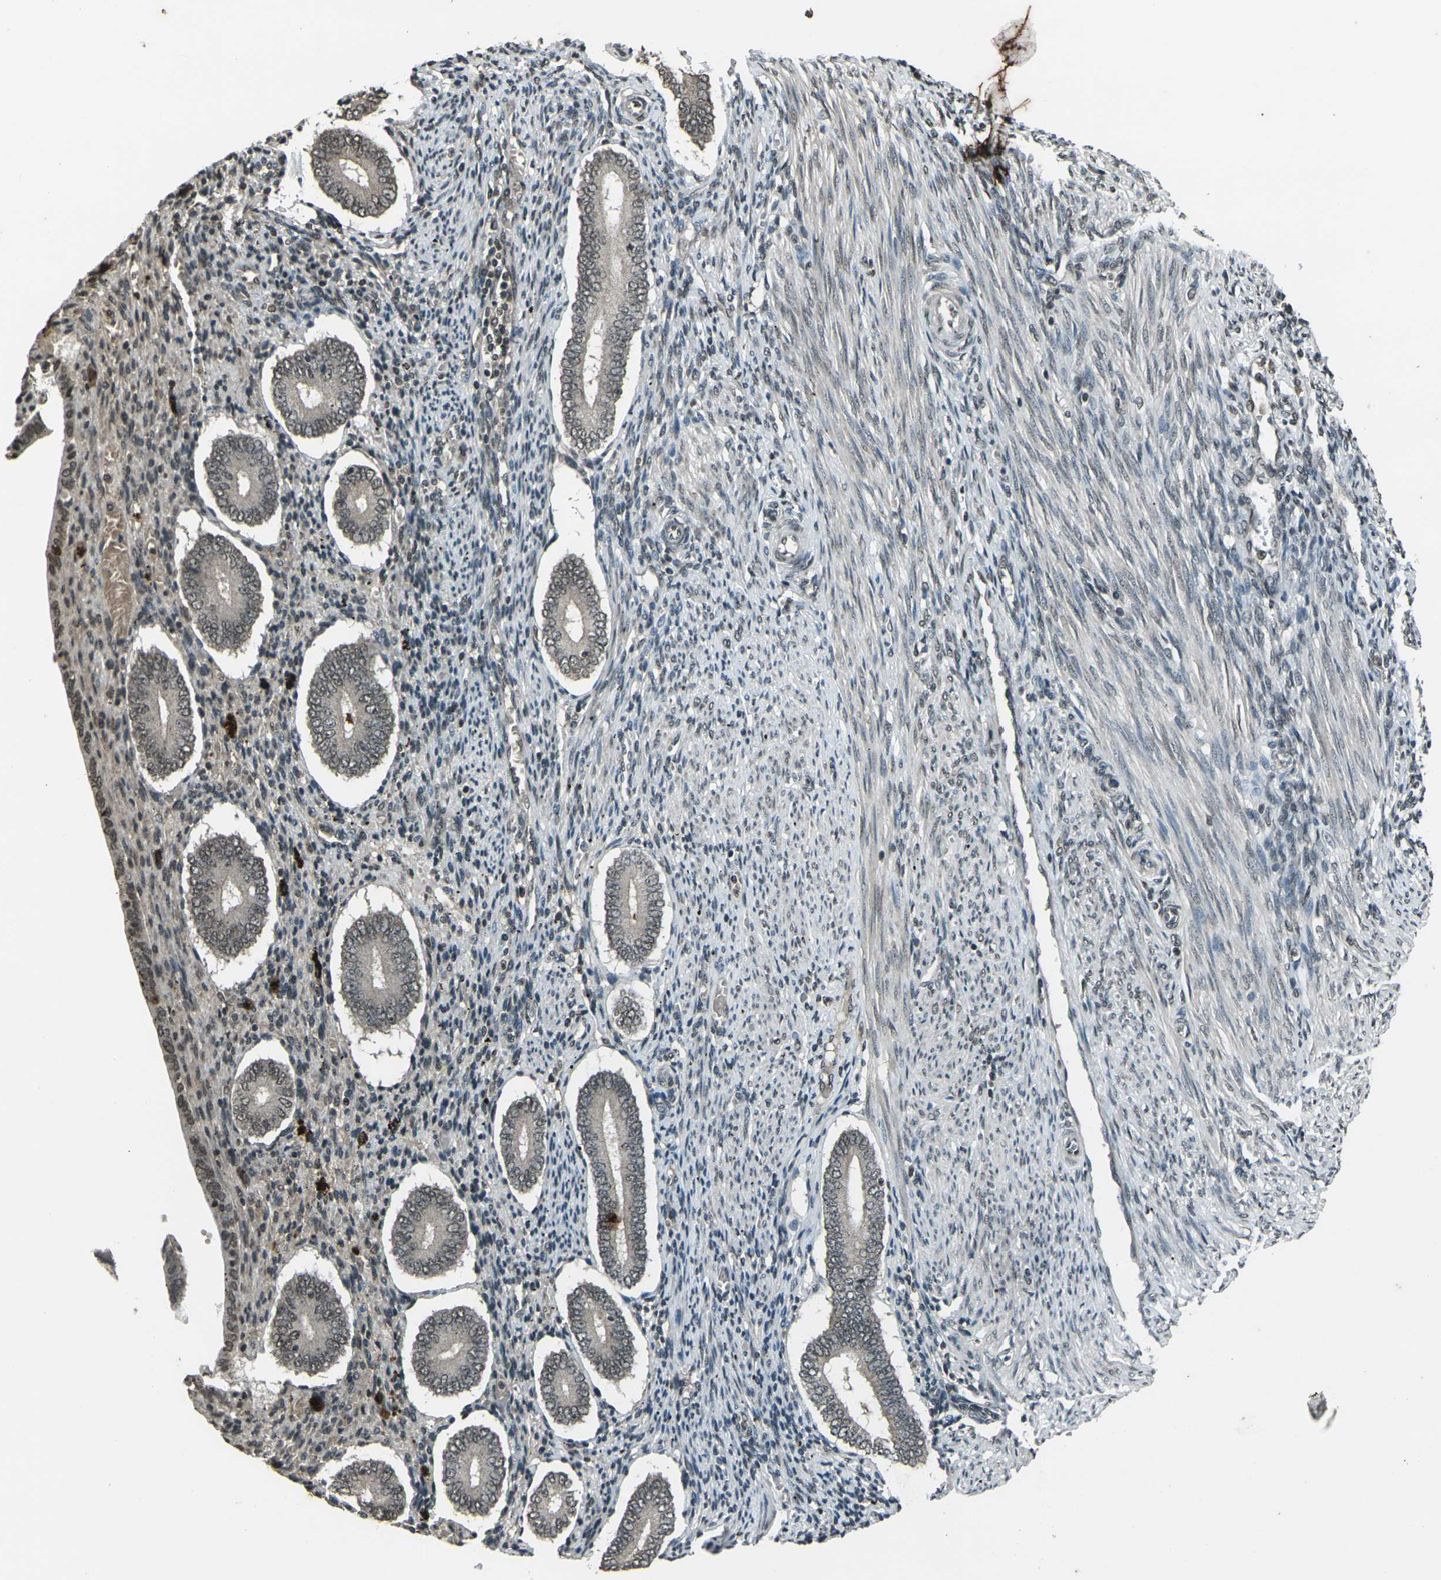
{"staining": {"intensity": "weak", "quantity": "<25%", "location": "cytoplasmic/membranous,nuclear"}, "tissue": "endometrium", "cell_type": "Cells in endometrial stroma", "image_type": "normal", "snomed": [{"axis": "morphology", "description": "Normal tissue, NOS"}, {"axis": "topography", "description": "Endometrium"}], "caption": "Immunohistochemistry of normal human endometrium reveals no expression in cells in endometrial stroma.", "gene": "PRPF8", "patient": {"sex": "female", "age": 42}}